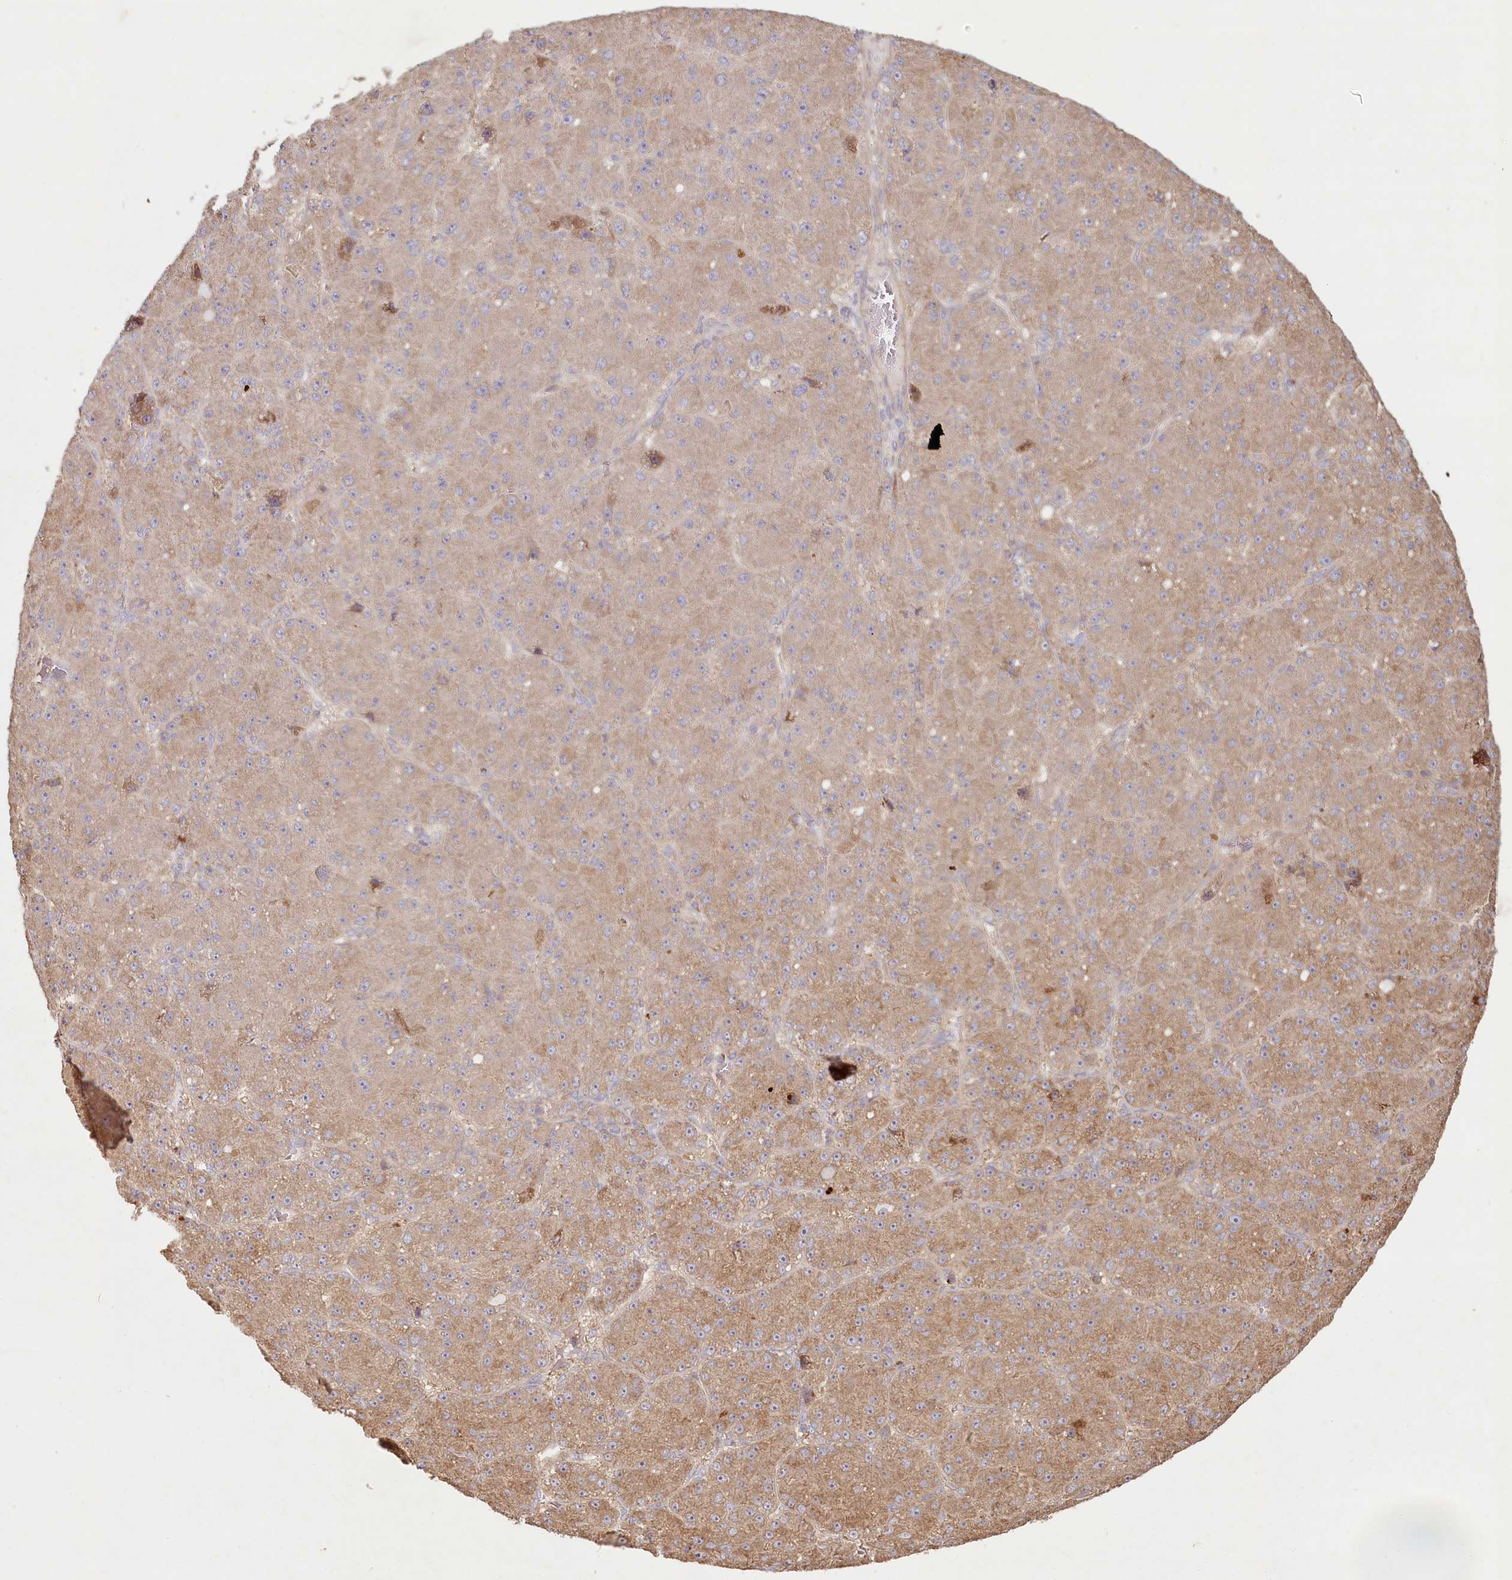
{"staining": {"intensity": "moderate", "quantity": "25%-75%", "location": "cytoplasmic/membranous"}, "tissue": "liver cancer", "cell_type": "Tumor cells", "image_type": "cancer", "snomed": [{"axis": "morphology", "description": "Carcinoma, Hepatocellular, NOS"}, {"axis": "topography", "description": "Liver"}], "caption": "Immunohistochemistry (IHC) micrograph of hepatocellular carcinoma (liver) stained for a protein (brown), which reveals medium levels of moderate cytoplasmic/membranous expression in about 25%-75% of tumor cells.", "gene": "HAL", "patient": {"sex": "male", "age": 67}}